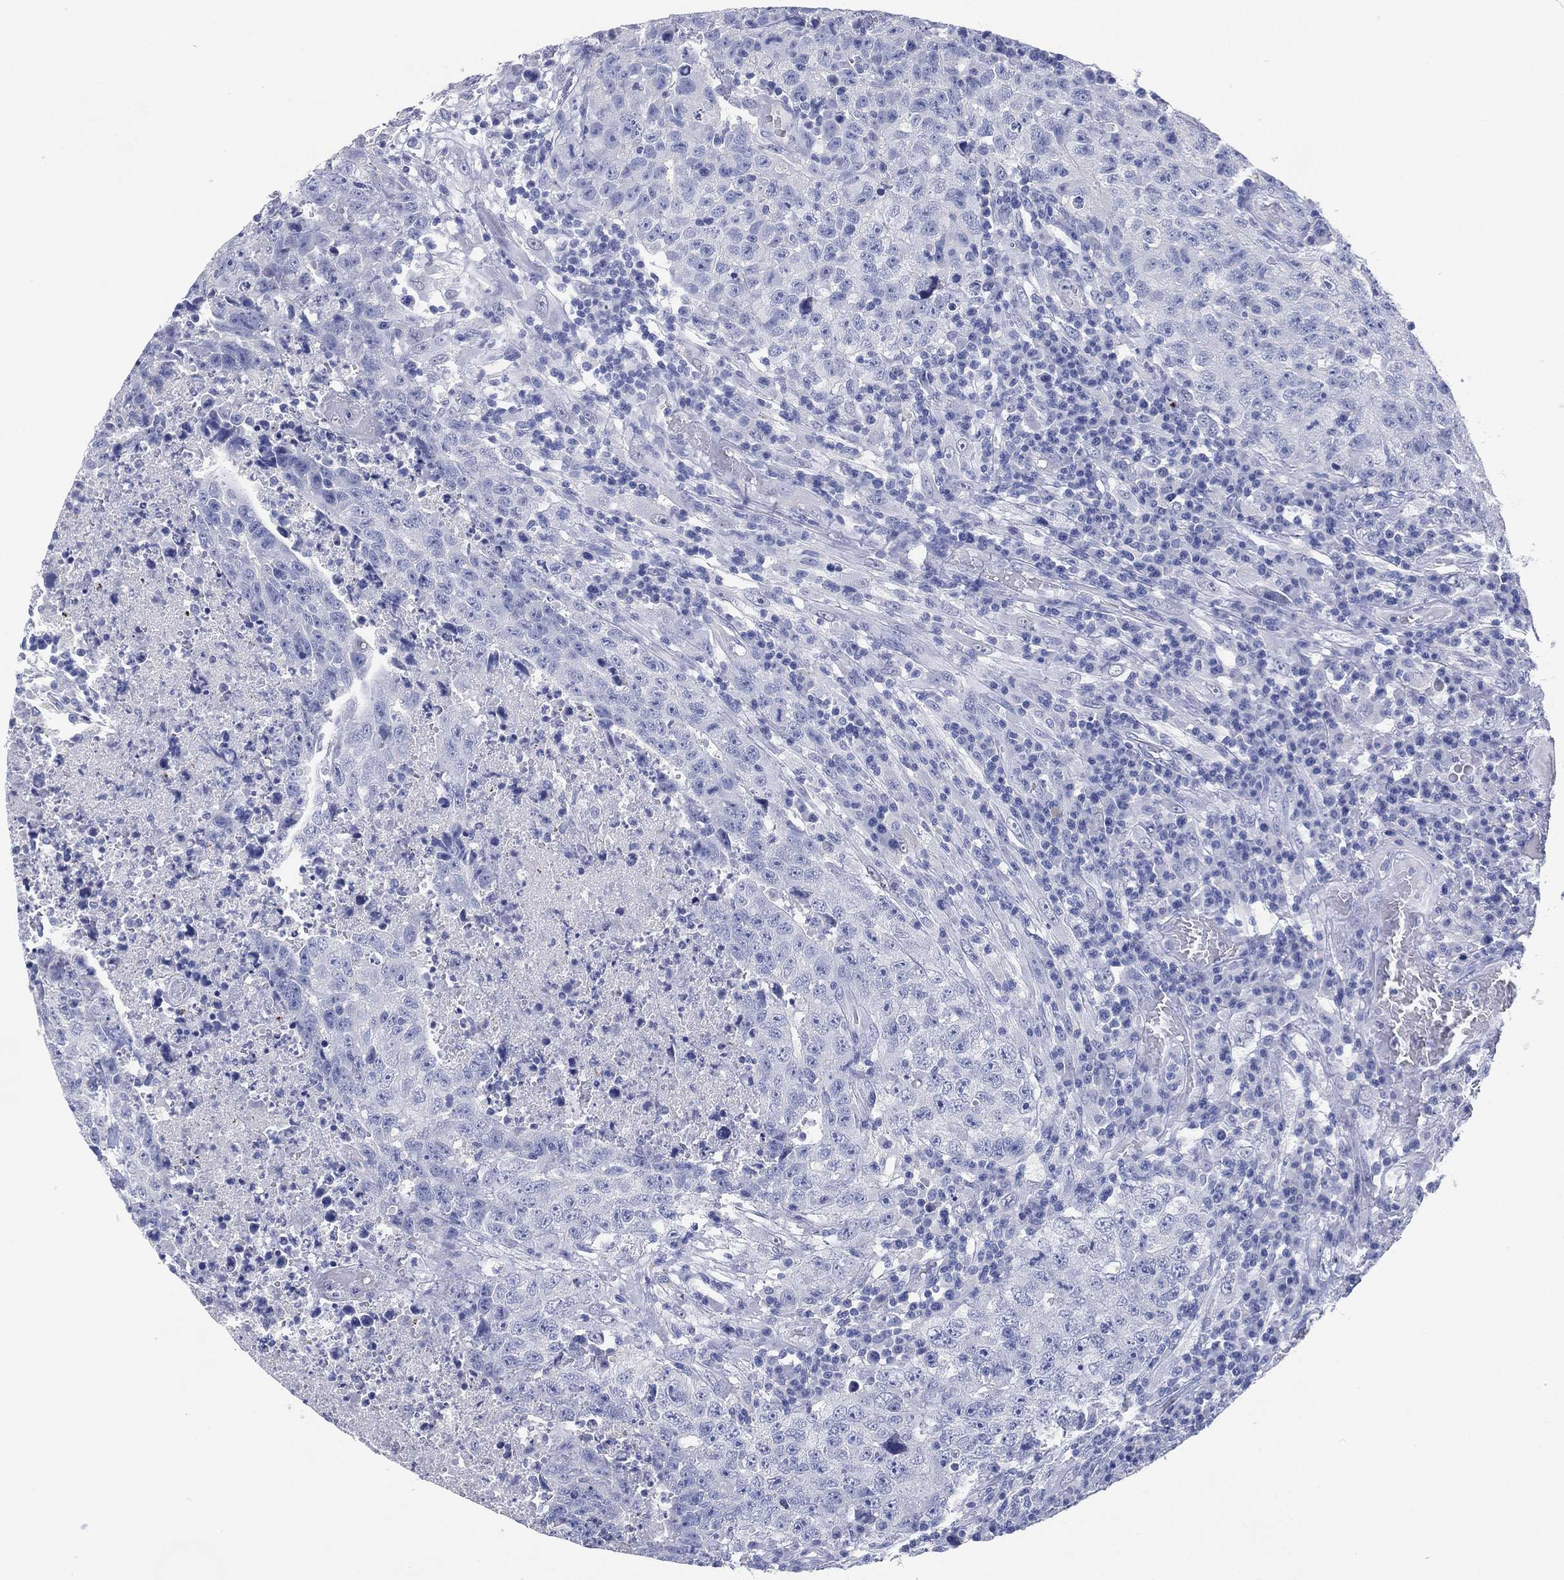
{"staining": {"intensity": "negative", "quantity": "none", "location": "none"}, "tissue": "testis cancer", "cell_type": "Tumor cells", "image_type": "cancer", "snomed": [{"axis": "morphology", "description": "Necrosis, NOS"}, {"axis": "morphology", "description": "Carcinoma, Embryonal, NOS"}, {"axis": "topography", "description": "Testis"}], "caption": "IHC of embryonal carcinoma (testis) exhibits no positivity in tumor cells.", "gene": "FMO1", "patient": {"sex": "male", "age": 19}}